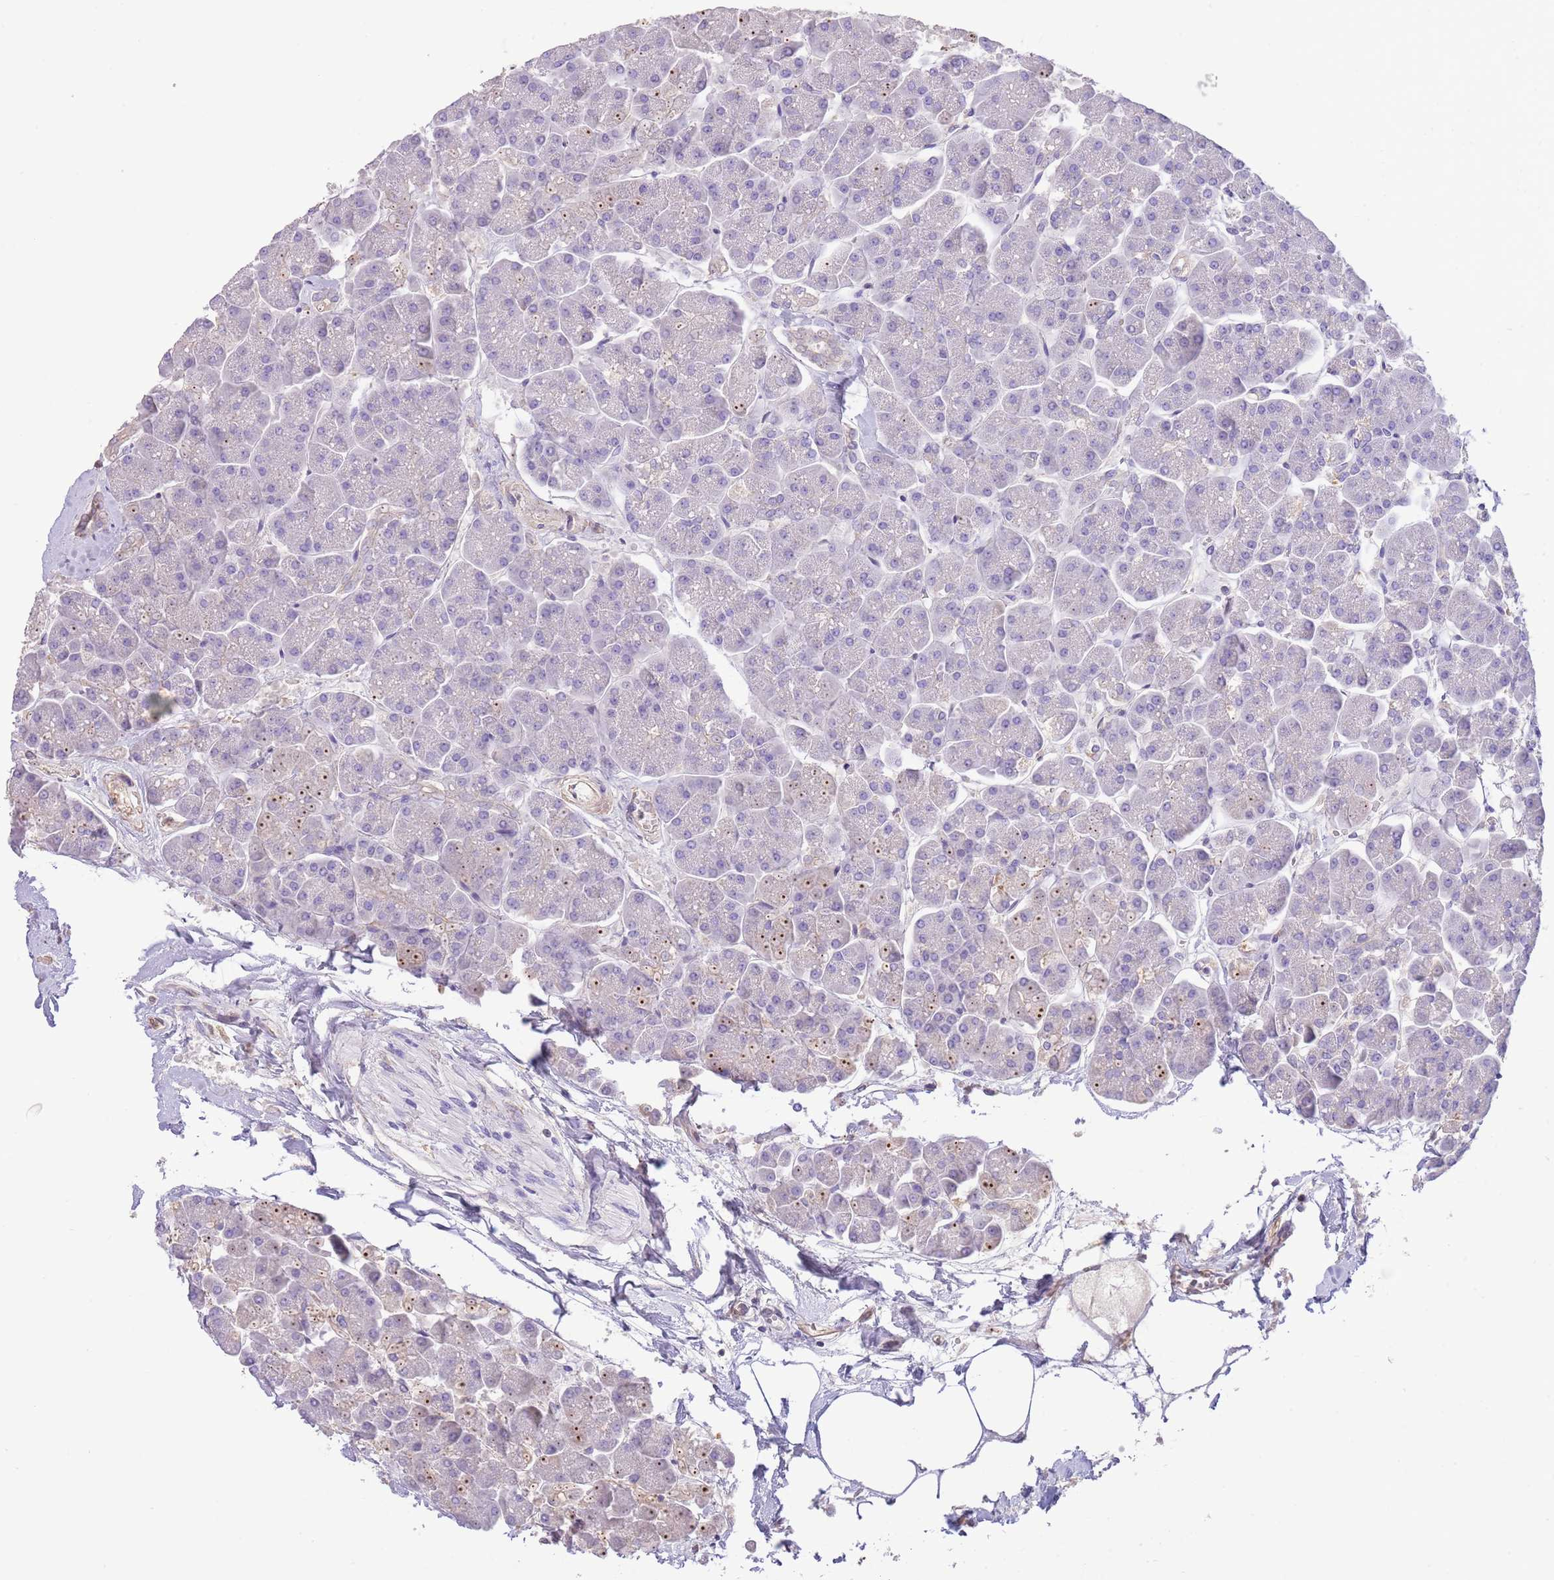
{"staining": {"intensity": "negative", "quantity": "none", "location": "none"}, "tissue": "pancreas", "cell_type": "Exocrine glandular cells", "image_type": "normal", "snomed": [{"axis": "morphology", "description": "Normal tissue, NOS"}, {"axis": "topography", "description": "Pancreas"}, {"axis": "topography", "description": "Peripheral nerve tissue"}], "caption": "This is an immunohistochemistry photomicrograph of unremarkable pancreas. There is no expression in exocrine glandular cells.", "gene": "SFTPA1", "patient": {"sex": "male", "age": 54}}